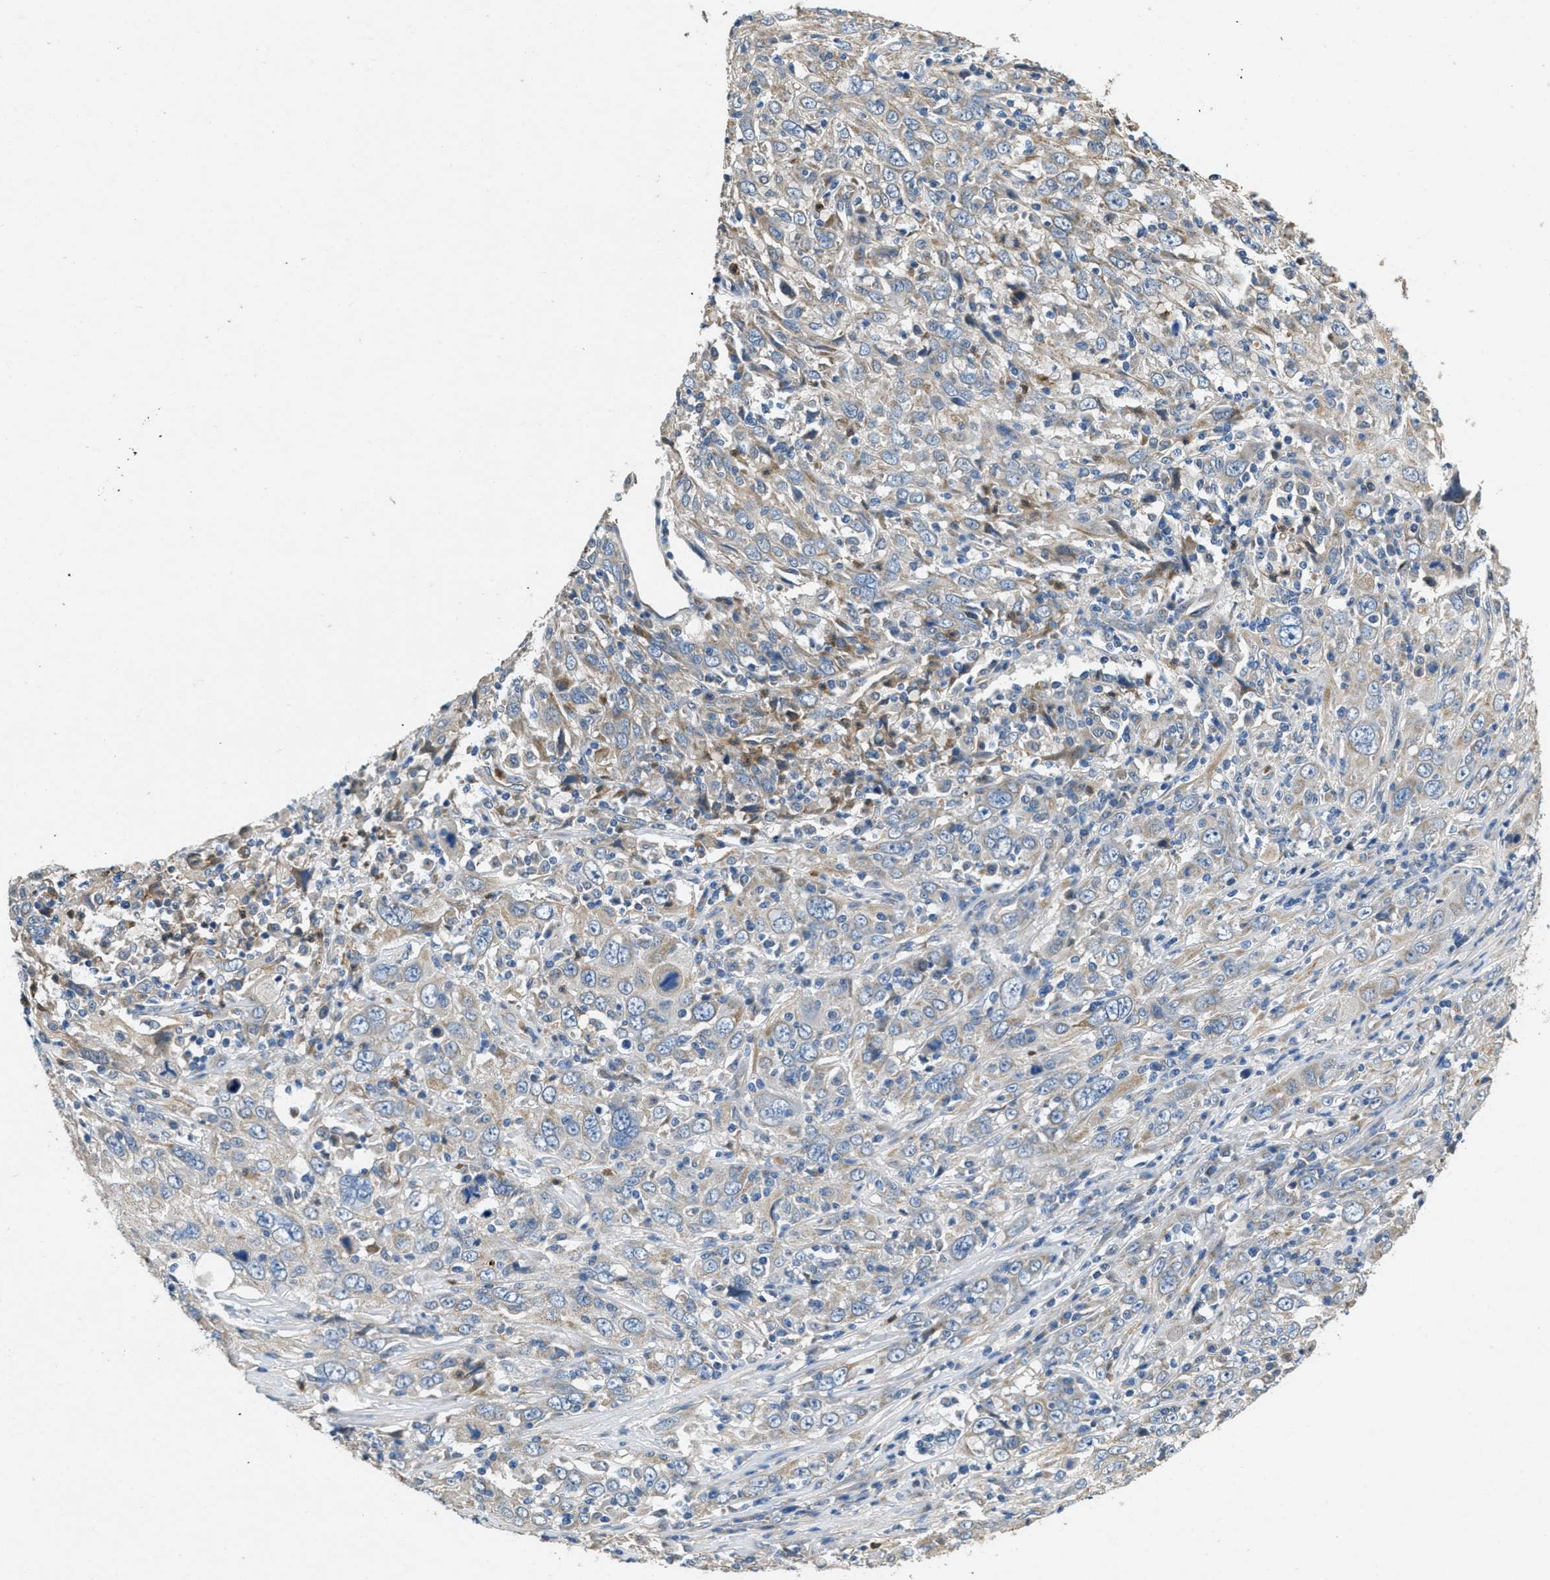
{"staining": {"intensity": "weak", "quantity": "25%-75%", "location": "cytoplasmic/membranous"}, "tissue": "cervical cancer", "cell_type": "Tumor cells", "image_type": "cancer", "snomed": [{"axis": "morphology", "description": "Squamous cell carcinoma, NOS"}, {"axis": "topography", "description": "Cervix"}], "caption": "High-power microscopy captured an immunohistochemistry photomicrograph of squamous cell carcinoma (cervical), revealing weak cytoplasmic/membranous staining in about 25%-75% of tumor cells.", "gene": "TOMM70", "patient": {"sex": "female", "age": 46}}